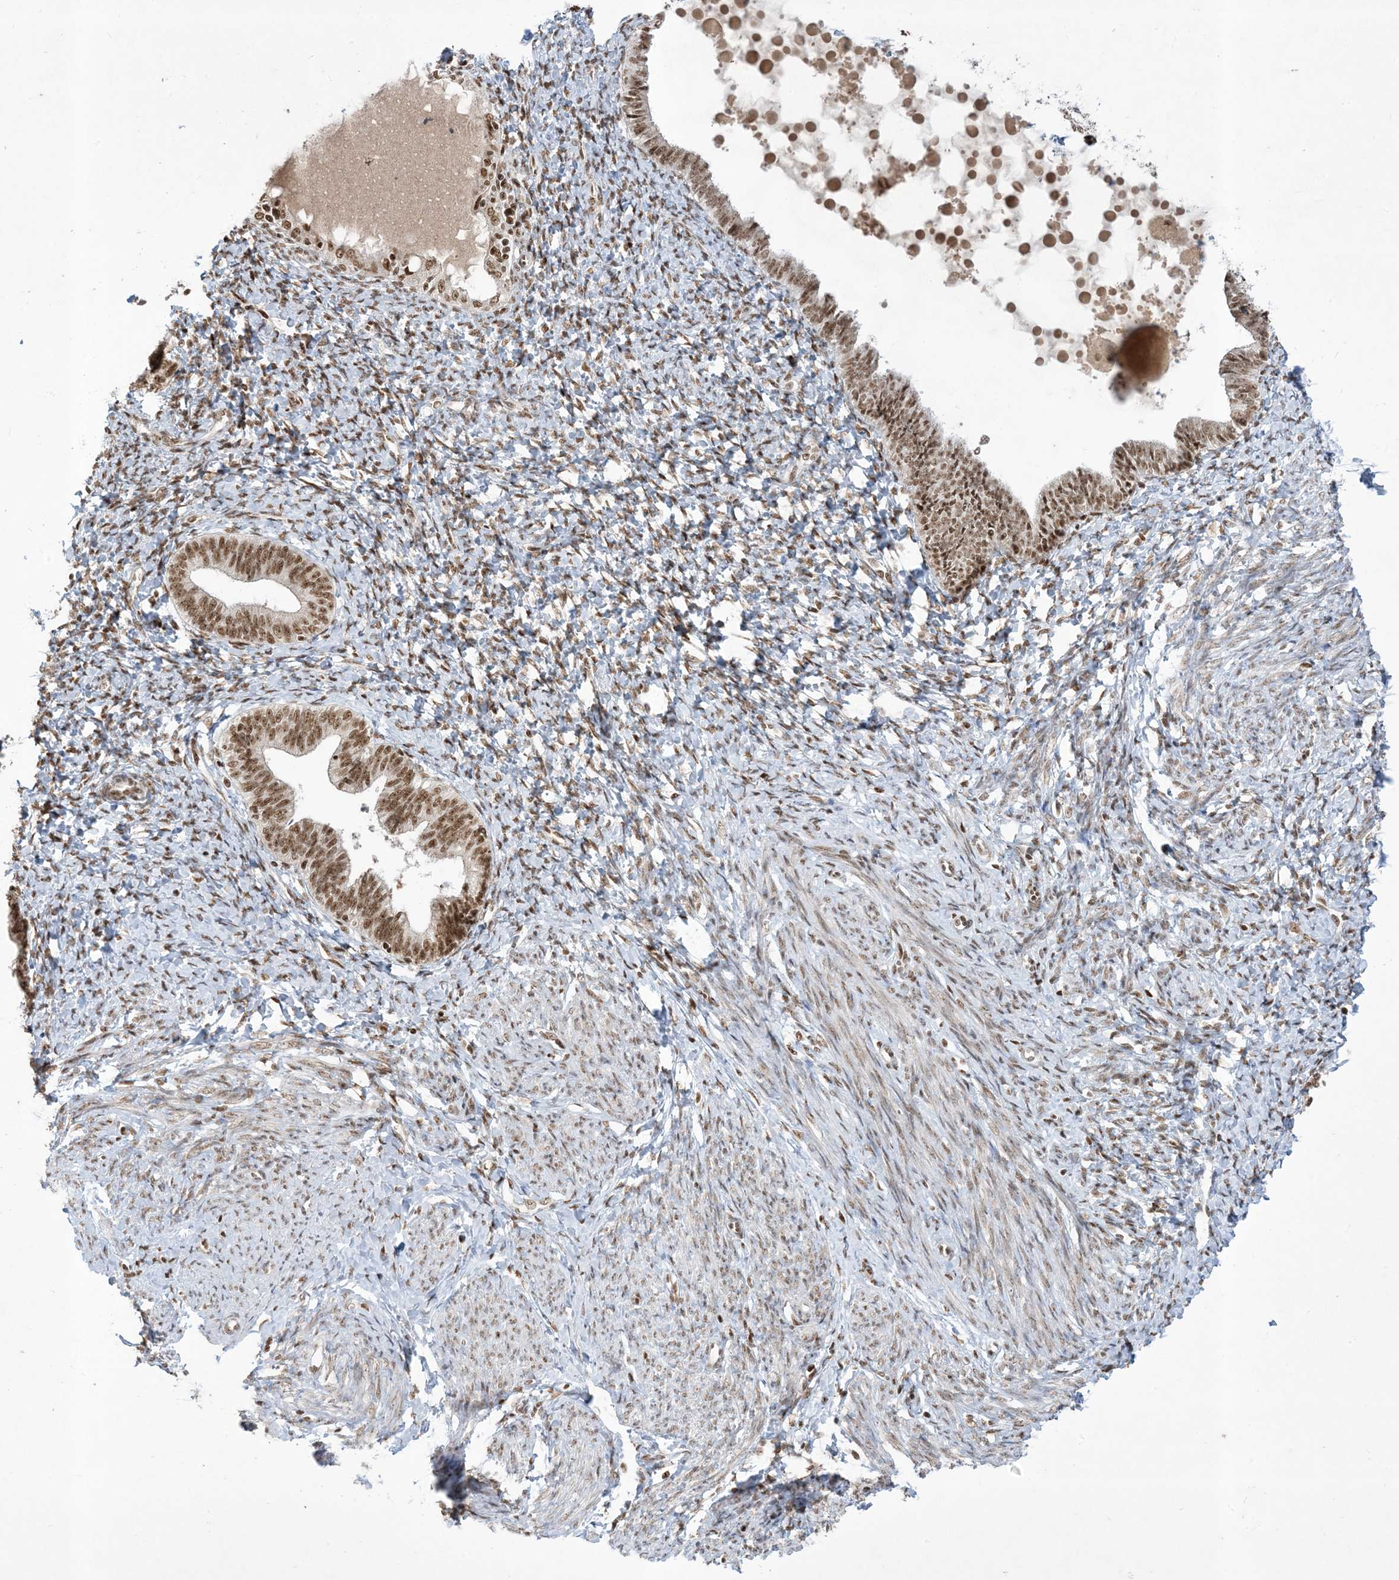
{"staining": {"intensity": "moderate", "quantity": ">75%", "location": "nuclear"}, "tissue": "endometrium", "cell_type": "Cells in endometrial stroma", "image_type": "normal", "snomed": [{"axis": "morphology", "description": "Normal tissue, NOS"}, {"axis": "topography", "description": "Endometrium"}], "caption": "Immunohistochemistry (IHC) image of unremarkable human endometrium stained for a protein (brown), which displays medium levels of moderate nuclear staining in about >75% of cells in endometrial stroma.", "gene": "PPIL2", "patient": {"sex": "female", "age": 72}}